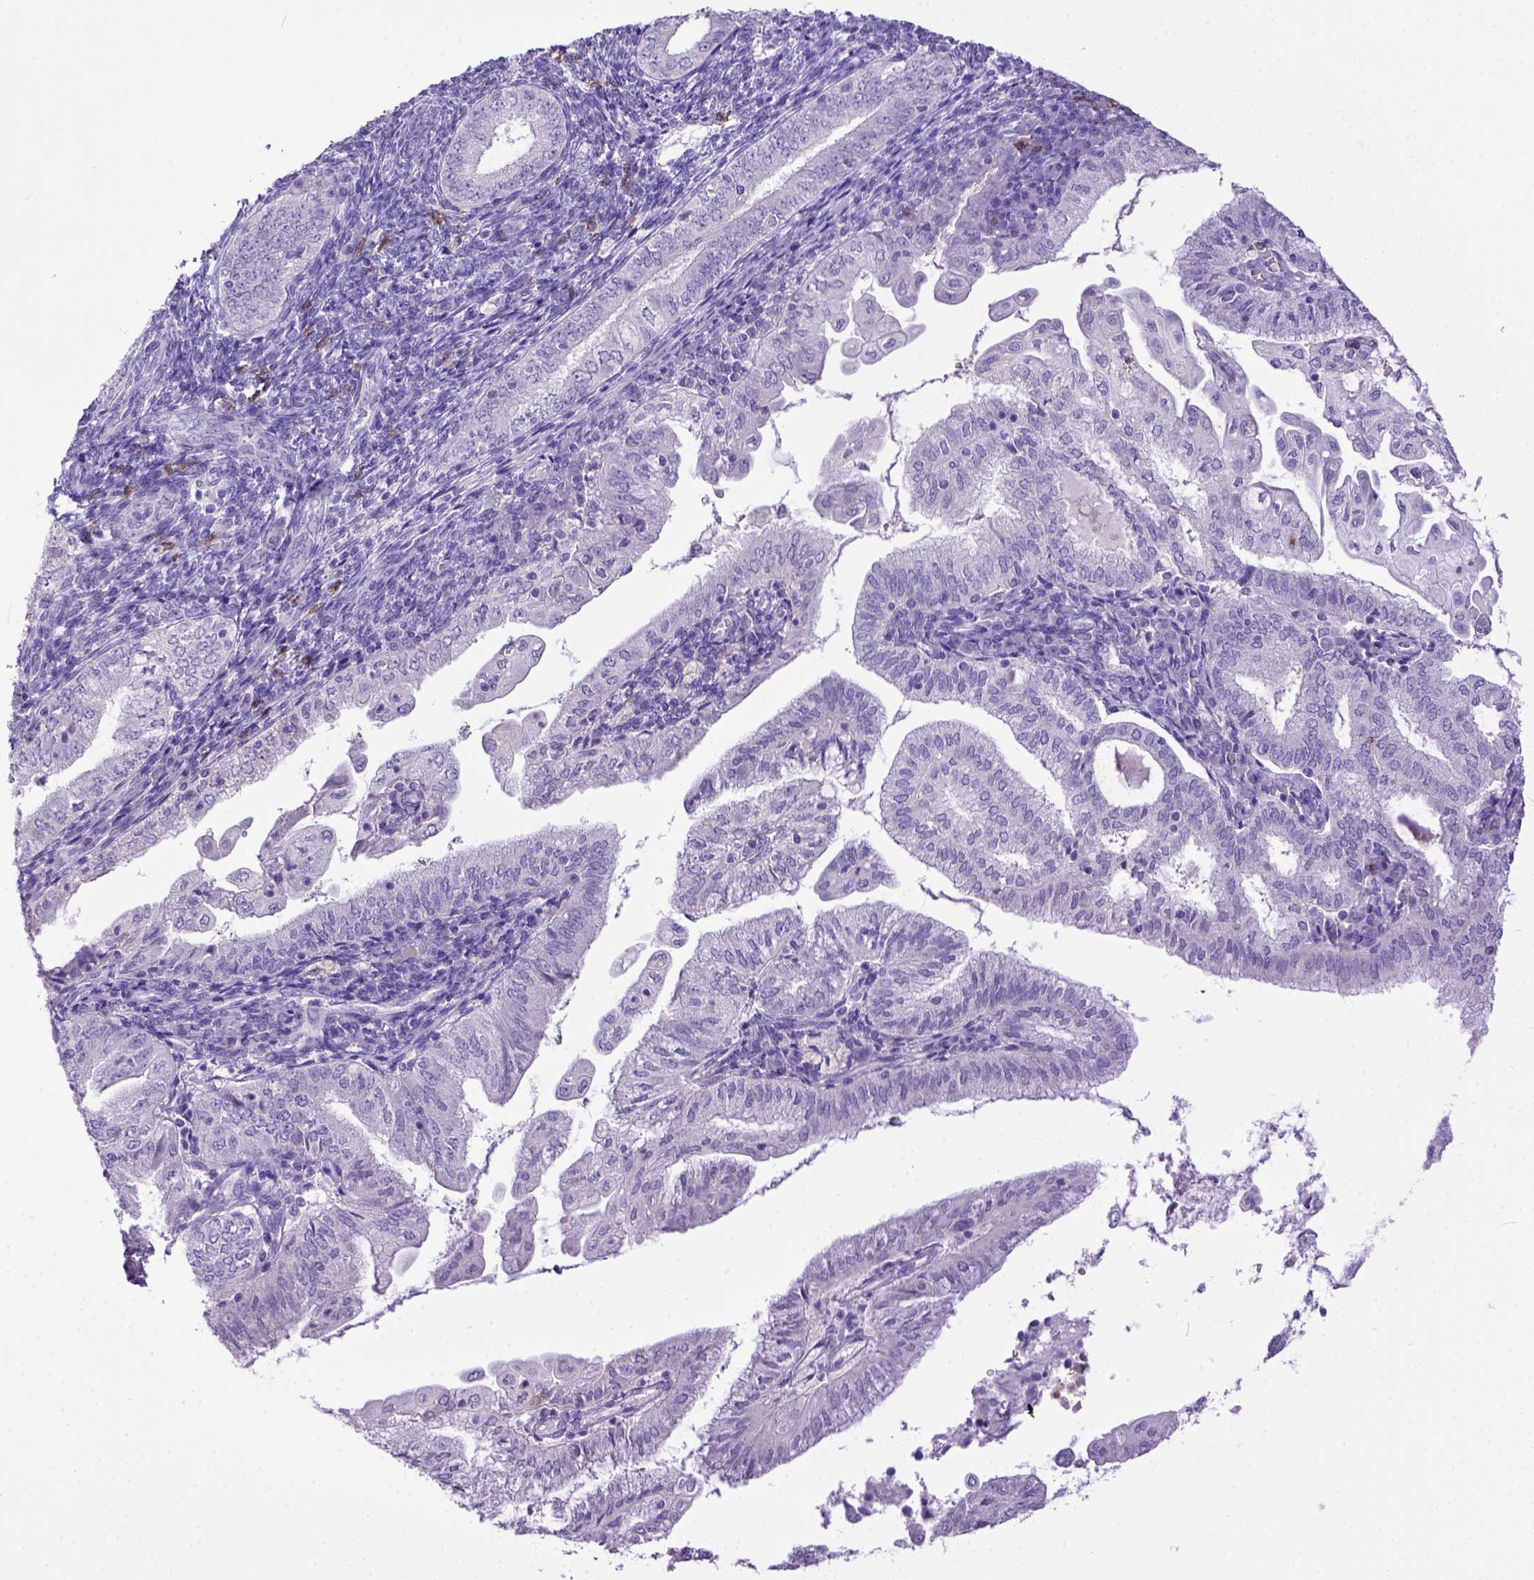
{"staining": {"intensity": "negative", "quantity": "none", "location": "none"}, "tissue": "endometrial cancer", "cell_type": "Tumor cells", "image_type": "cancer", "snomed": [{"axis": "morphology", "description": "Adenocarcinoma, NOS"}, {"axis": "topography", "description": "Endometrium"}], "caption": "Photomicrograph shows no protein staining in tumor cells of adenocarcinoma (endometrial) tissue.", "gene": "KIT", "patient": {"sex": "female", "age": 55}}